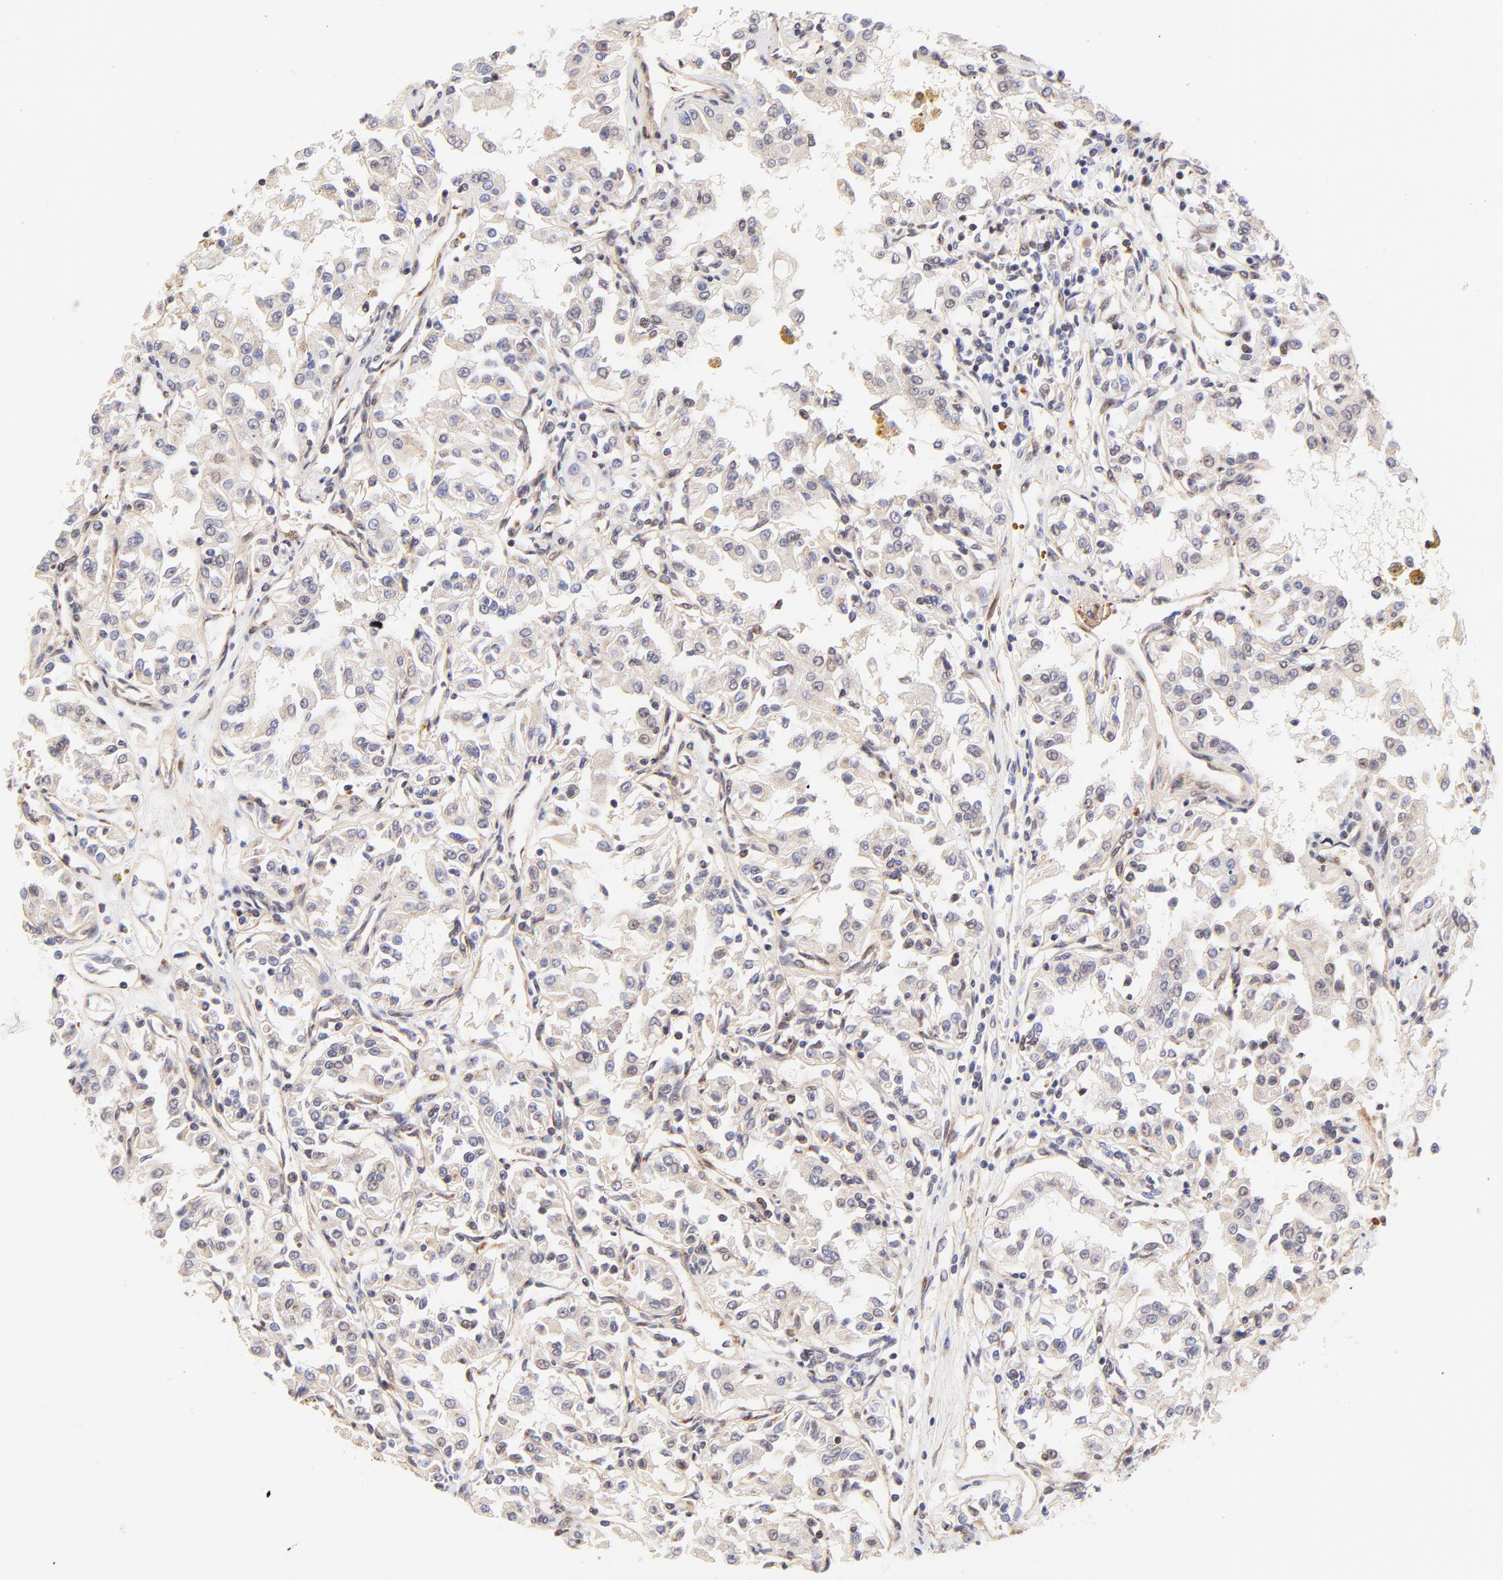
{"staining": {"intensity": "weak", "quantity": ">75%", "location": "cytoplasmic/membranous"}, "tissue": "renal cancer", "cell_type": "Tumor cells", "image_type": "cancer", "snomed": [{"axis": "morphology", "description": "Adenocarcinoma, NOS"}, {"axis": "topography", "description": "Kidney"}], "caption": "IHC histopathology image of neoplastic tissue: human renal adenocarcinoma stained using IHC exhibits low levels of weak protein expression localized specifically in the cytoplasmic/membranous of tumor cells, appearing as a cytoplasmic/membranous brown color.", "gene": "MED12", "patient": {"sex": "male", "age": 78}}